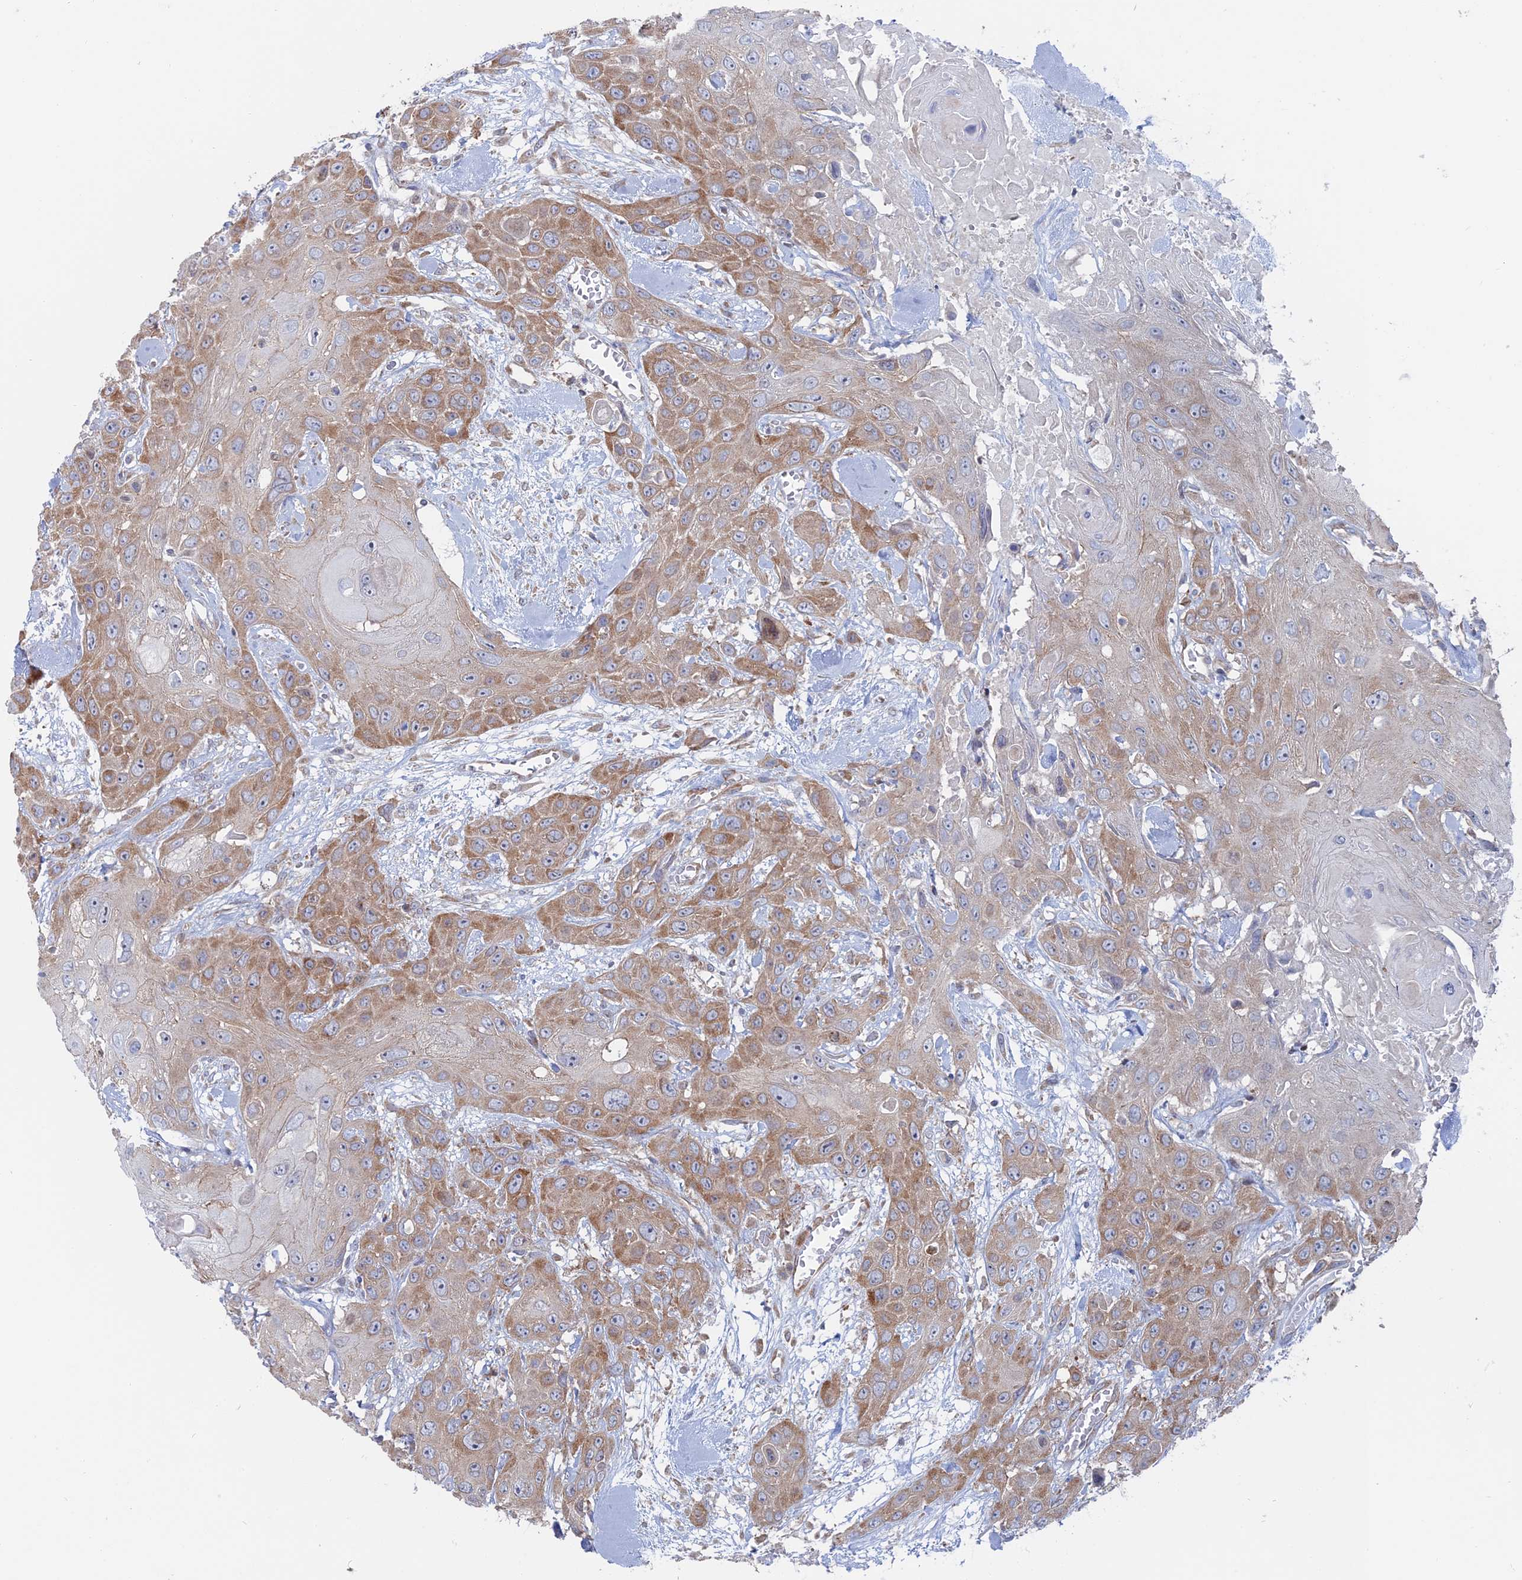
{"staining": {"intensity": "moderate", "quantity": ">75%", "location": "cytoplasmic/membranous"}, "tissue": "head and neck cancer", "cell_type": "Tumor cells", "image_type": "cancer", "snomed": [{"axis": "morphology", "description": "Squamous cell carcinoma, NOS"}, {"axis": "topography", "description": "Head-Neck"}], "caption": "Immunohistochemical staining of human head and neck squamous cell carcinoma demonstrates medium levels of moderate cytoplasmic/membranous protein positivity in approximately >75% of tumor cells.", "gene": "TBC1D30", "patient": {"sex": "male", "age": 81}}